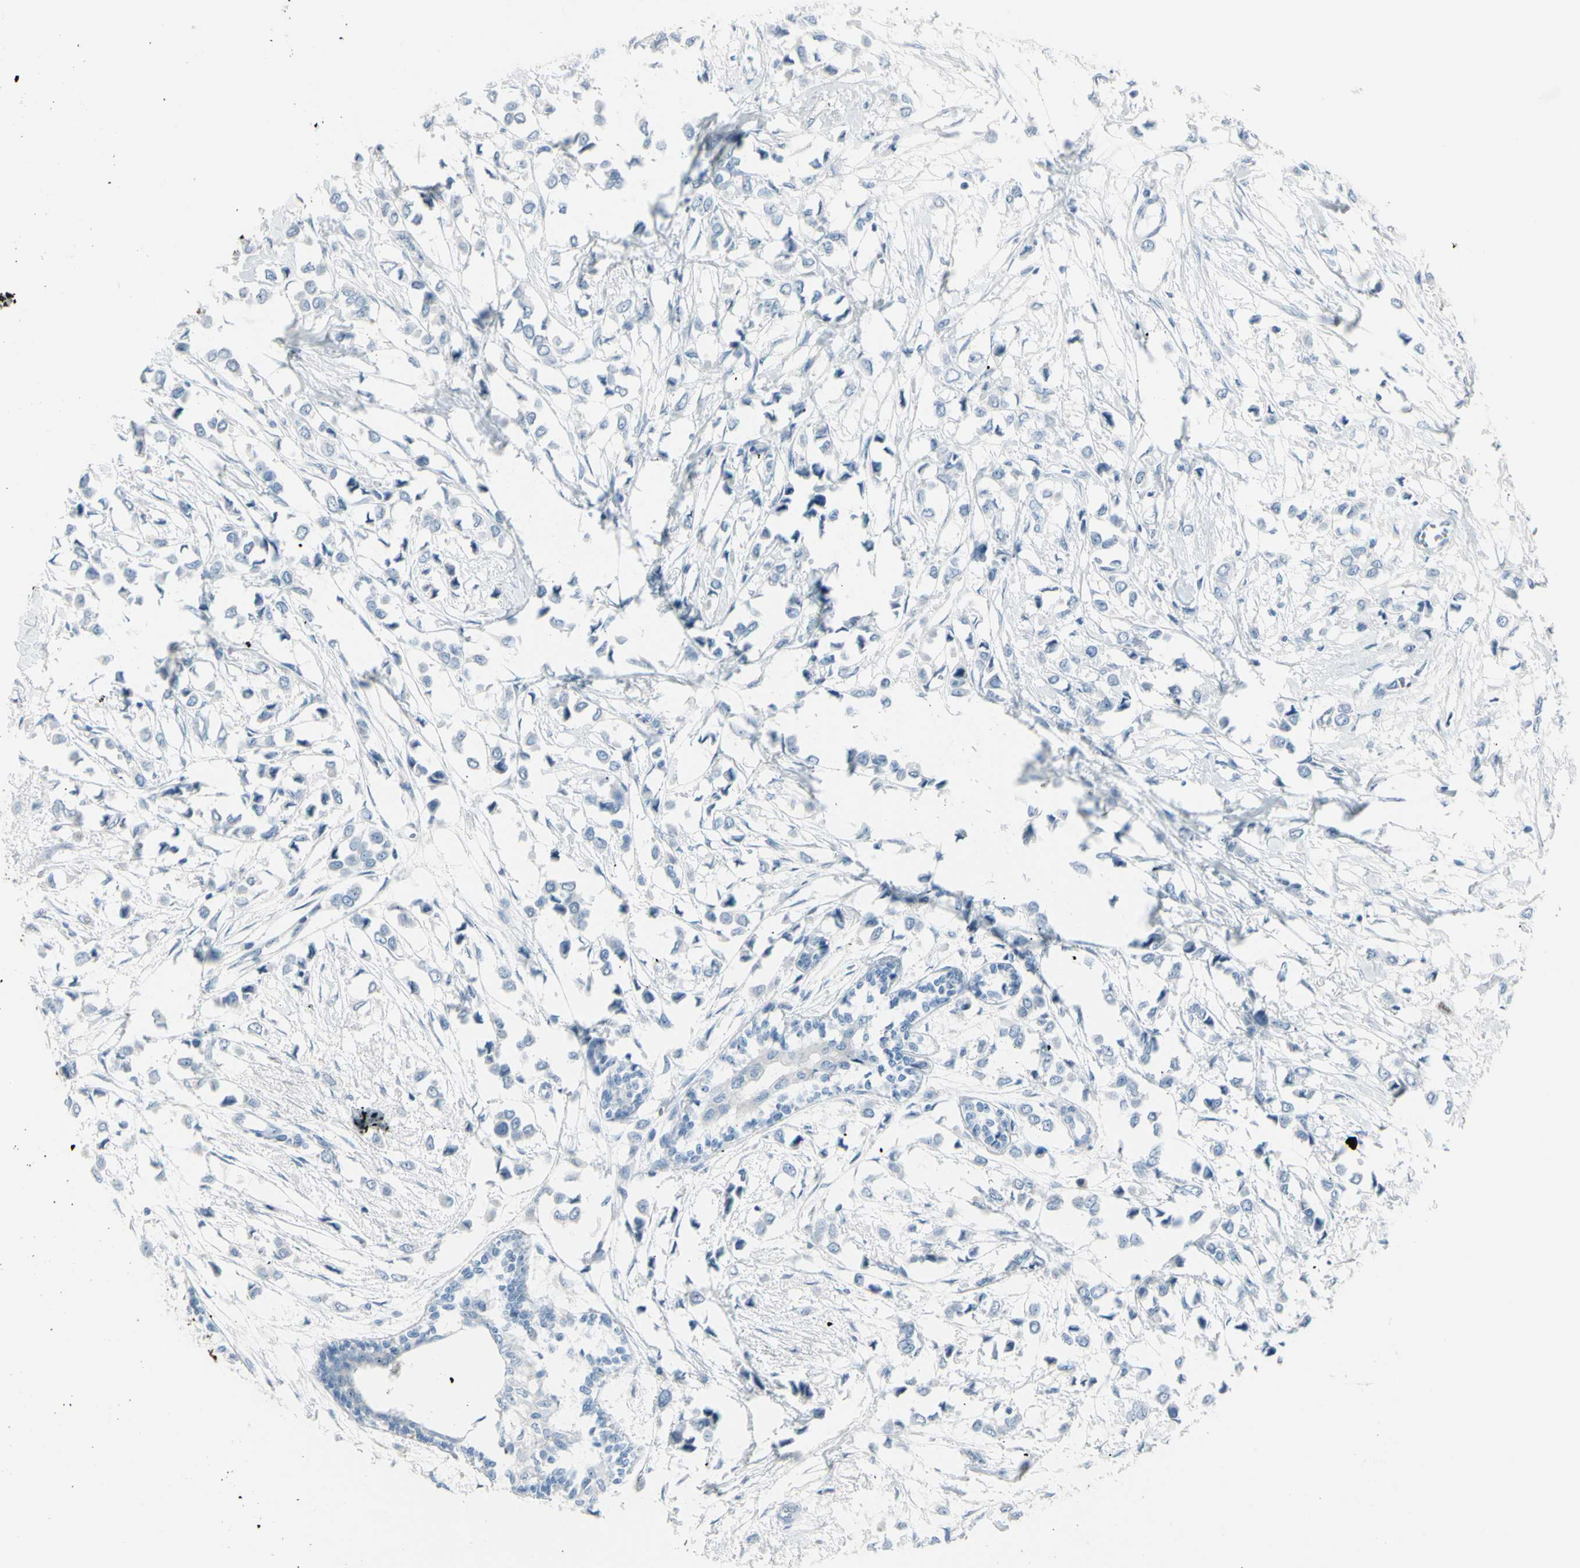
{"staining": {"intensity": "negative", "quantity": "none", "location": "none"}, "tissue": "breast cancer", "cell_type": "Tumor cells", "image_type": "cancer", "snomed": [{"axis": "morphology", "description": "Lobular carcinoma"}, {"axis": "topography", "description": "Breast"}], "caption": "Lobular carcinoma (breast) was stained to show a protein in brown. There is no significant positivity in tumor cells.", "gene": "GPR34", "patient": {"sex": "female", "age": 51}}